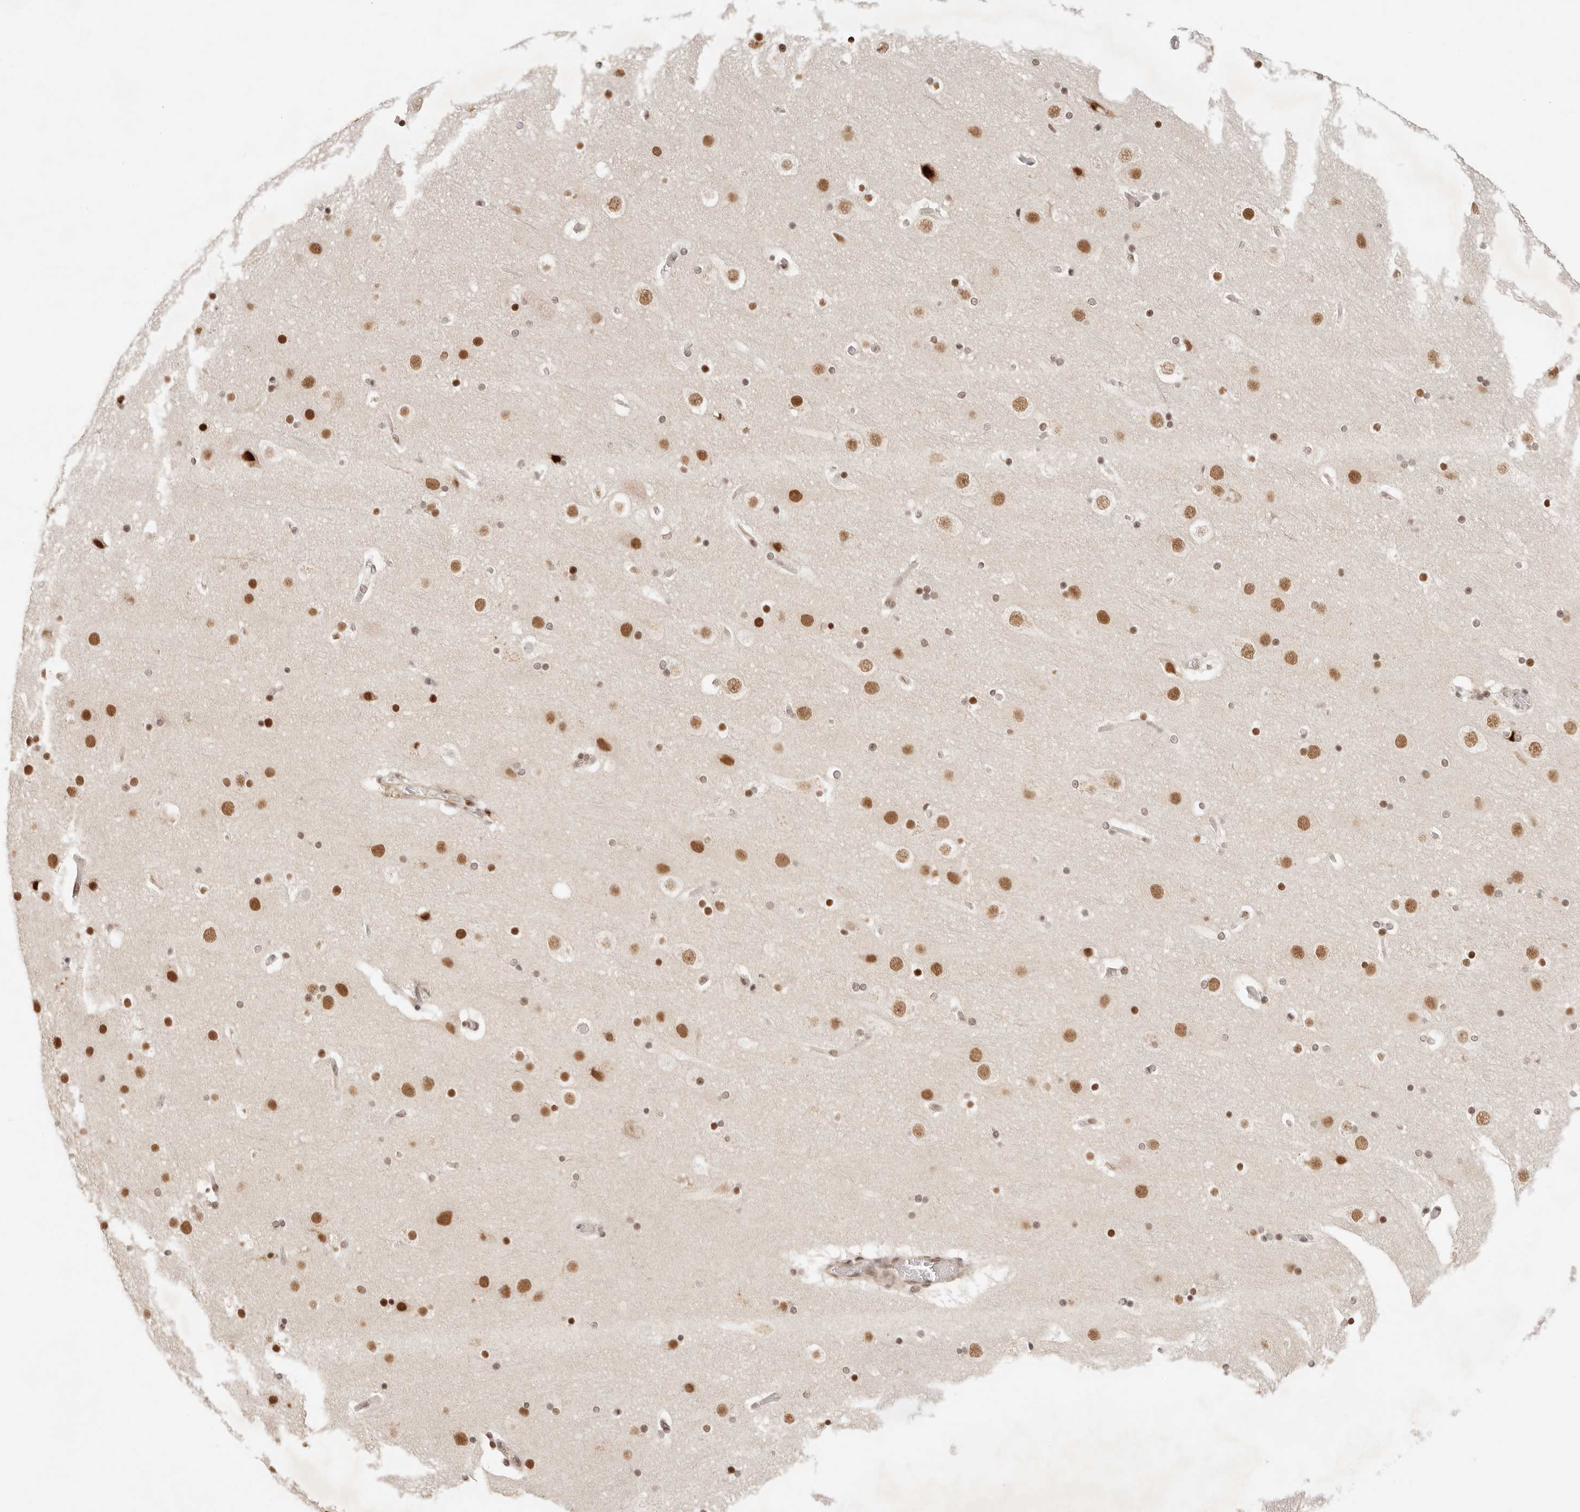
{"staining": {"intensity": "moderate", "quantity": "25%-75%", "location": "cytoplasmic/membranous,nuclear"}, "tissue": "cerebral cortex", "cell_type": "Endothelial cells", "image_type": "normal", "snomed": [{"axis": "morphology", "description": "Normal tissue, NOS"}, {"axis": "topography", "description": "Cerebral cortex"}], "caption": "IHC histopathology image of benign cerebral cortex stained for a protein (brown), which reveals medium levels of moderate cytoplasmic/membranous,nuclear staining in about 25%-75% of endothelial cells.", "gene": "HOXC5", "patient": {"sex": "male", "age": 57}}